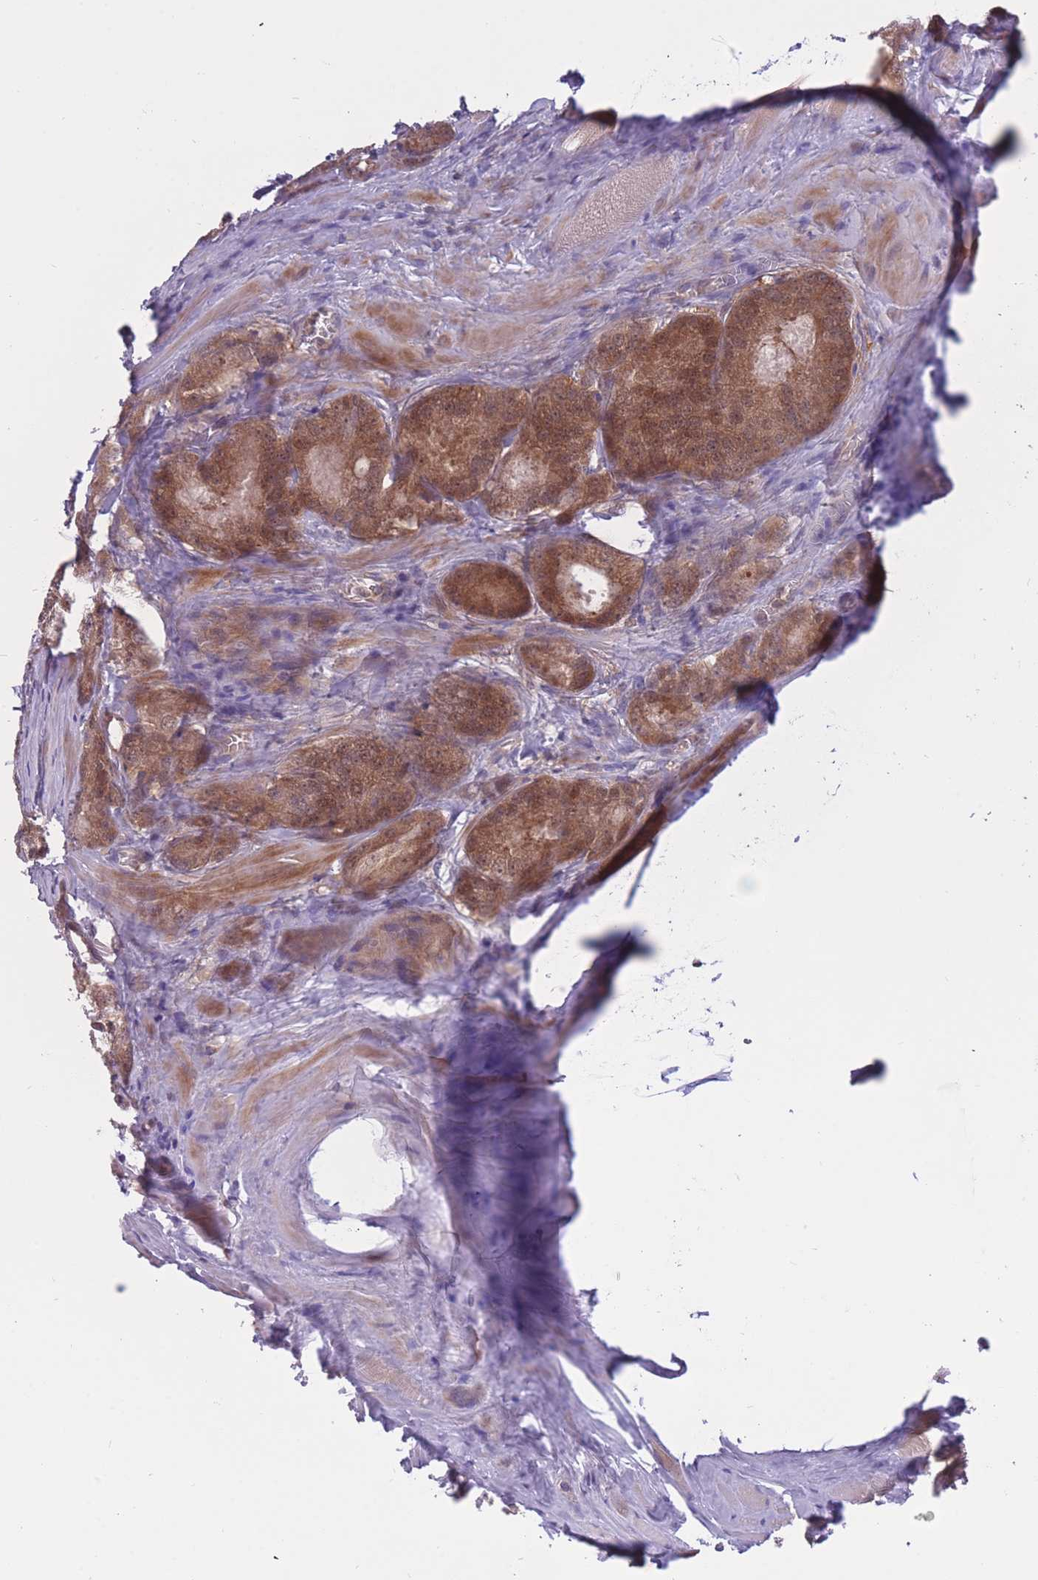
{"staining": {"intensity": "moderate", "quantity": ">75%", "location": "cytoplasmic/membranous"}, "tissue": "prostate cancer", "cell_type": "Tumor cells", "image_type": "cancer", "snomed": [{"axis": "morphology", "description": "Adenocarcinoma, Low grade"}, {"axis": "topography", "description": "Prostate"}], "caption": "A brown stain shows moderate cytoplasmic/membranous positivity of a protein in prostate cancer tumor cells.", "gene": "UBE2N", "patient": {"sex": "male", "age": 68}}